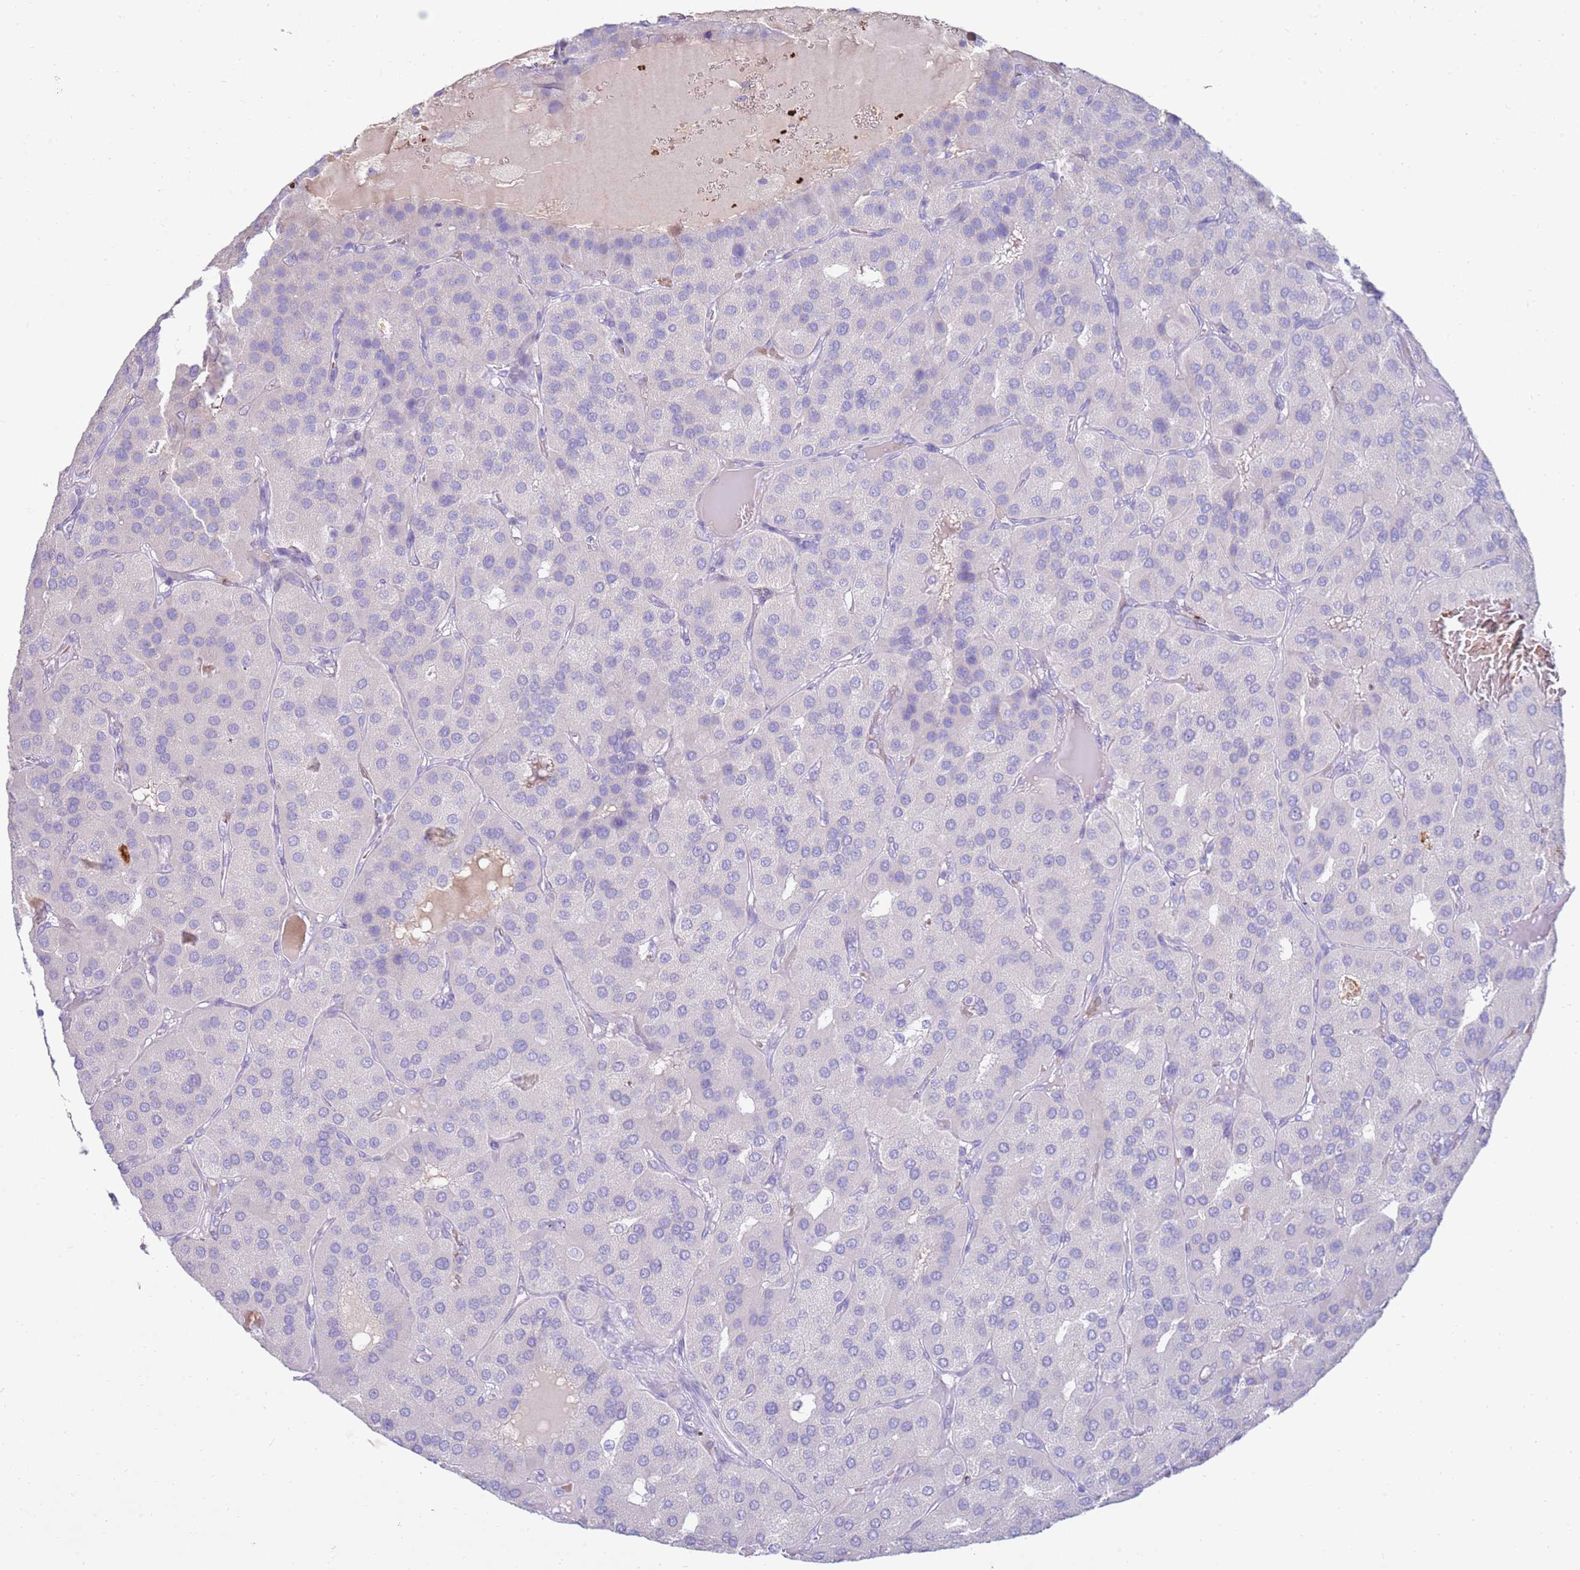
{"staining": {"intensity": "negative", "quantity": "none", "location": "none"}, "tissue": "parathyroid gland", "cell_type": "Glandular cells", "image_type": "normal", "snomed": [{"axis": "morphology", "description": "Normal tissue, NOS"}, {"axis": "morphology", "description": "Adenoma, NOS"}, {"axis": "topography", "description": "Parathyroid gland"}], "caption": "This micrograph is of unremarkable parathyroid gland stained with immunohistochemistry (IHC) to label a protein in brown with the nuclei are counter-stained blue. There is no positivity in glandular cells. (Brightfield microscopy of DAB (3,3'-diaminobenzidine) IHC at high magnification).", "gene": "EVPLL", "patient": {"sex": "female", "age": 86}}